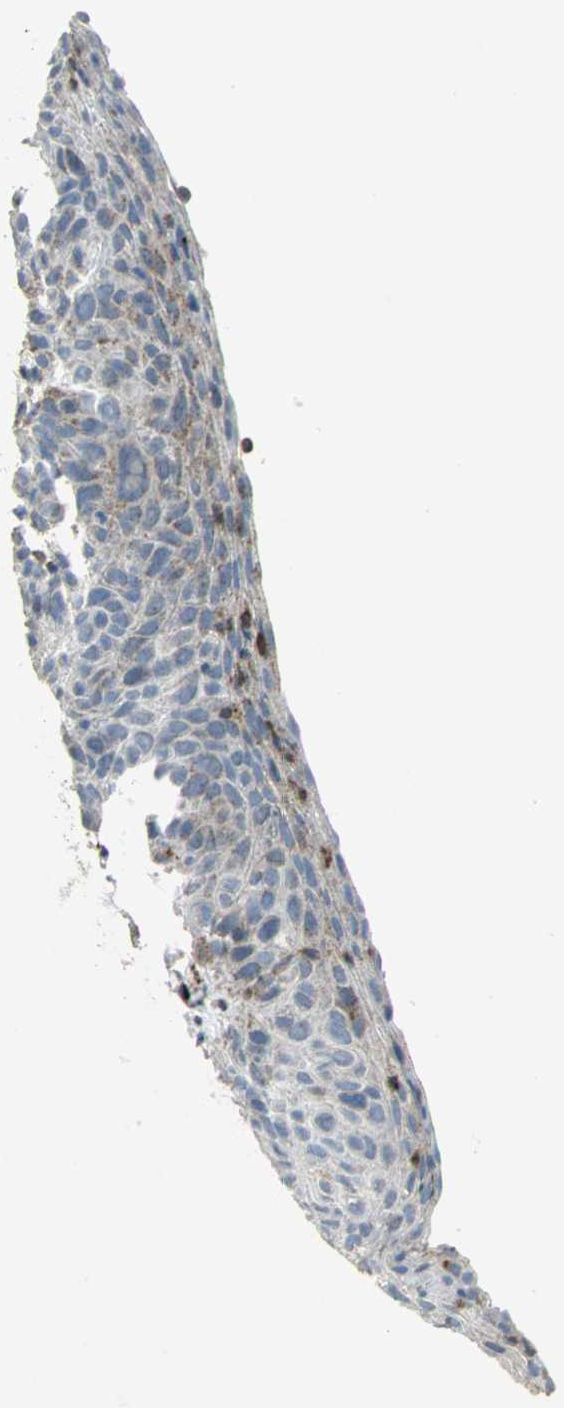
{"staining": {"intensity": "weak", "quantity": "<25%", "location": "cytoplasmic/membranous"}, "tissue": "skin cancer", "cell_type": "Tumor cells", "image_type": "cancer", "snomed": [{"axis": "morphology", "description": "Squamous cell carcinoma, NOS"}, {"axis": "topography", "description": "Skin"}], "caption": "A high-resolution image shows immunohistochemistry staining of skin cancer, which displays no significant staining in tumor cells.", "gene": "SPPL2B", "patient": {"sex": "male", "age": 87}}